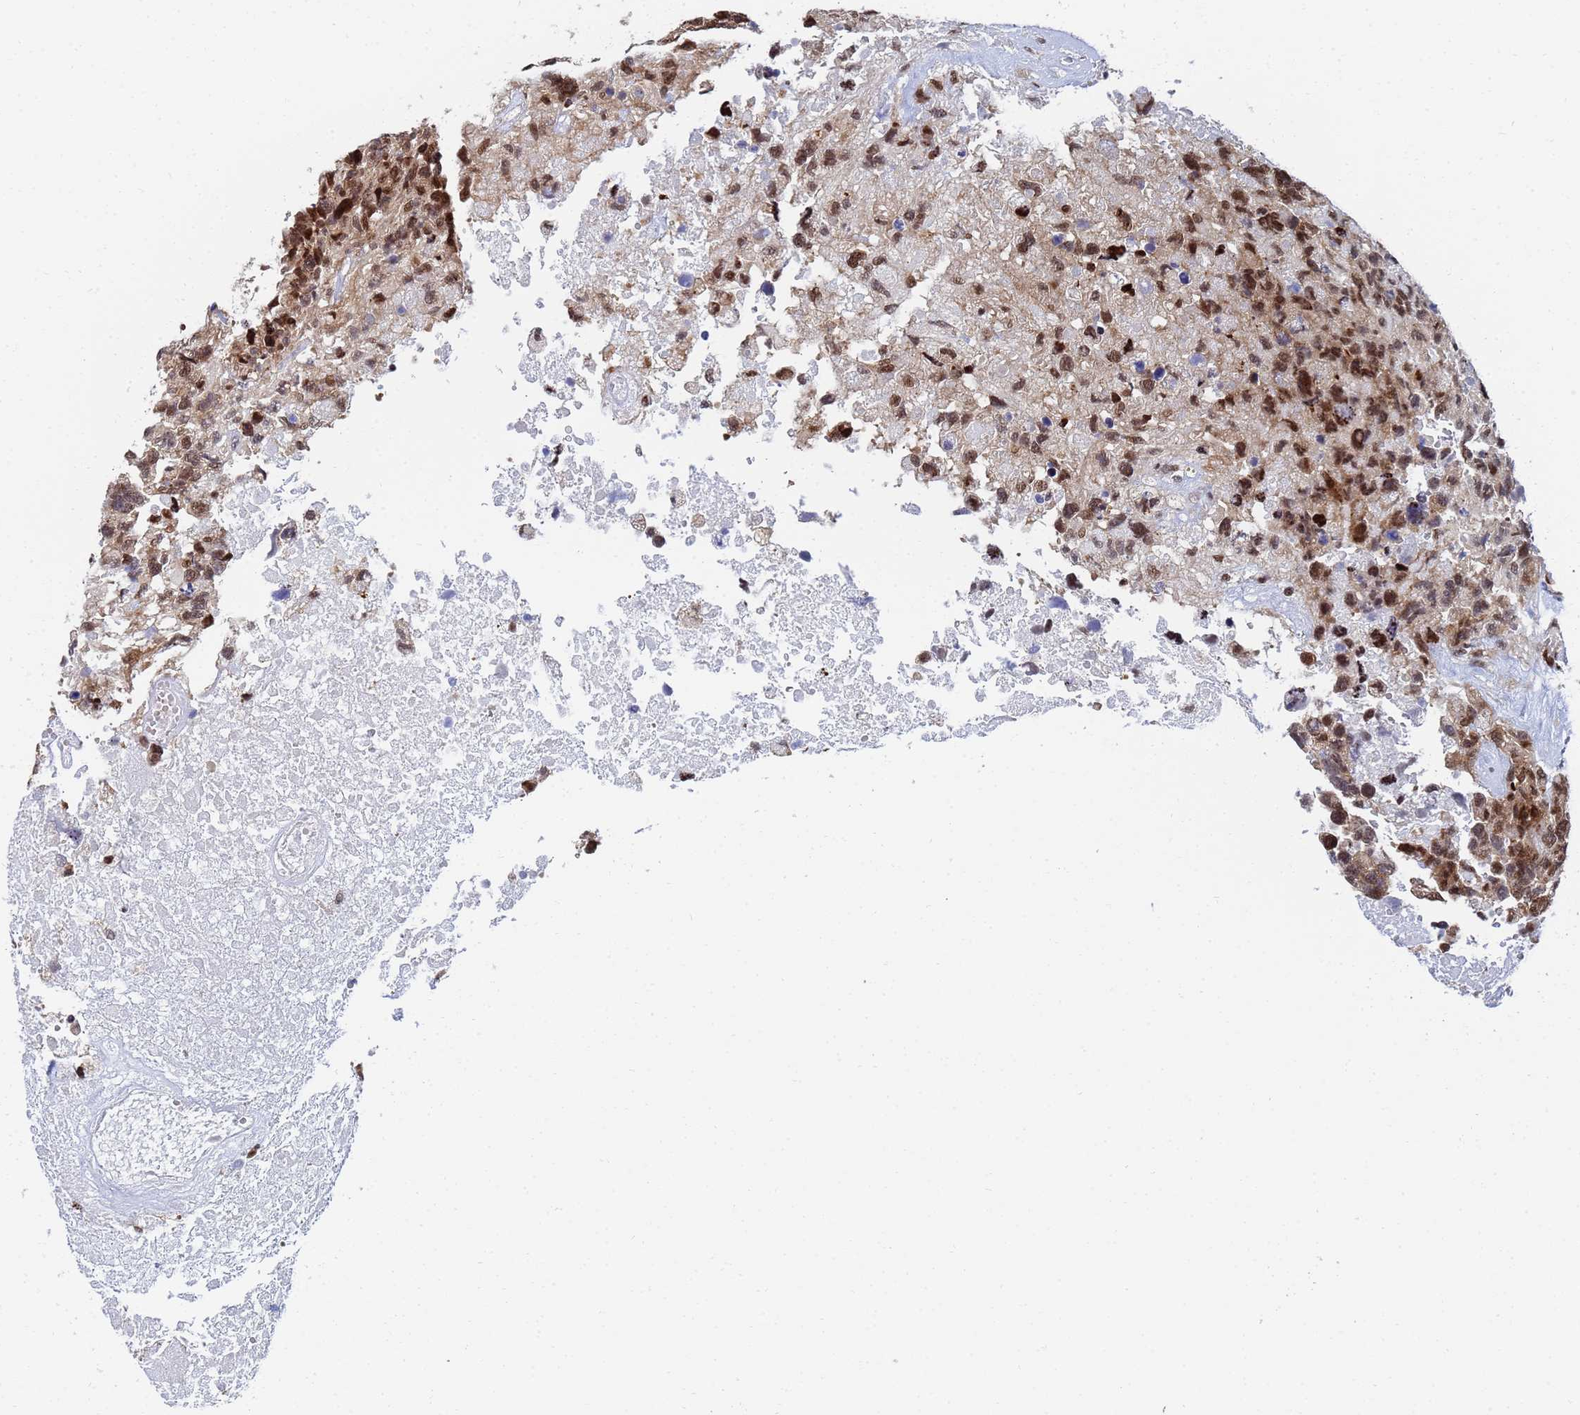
{"staining": {"intensity": "moderate", "quantity": ">75%", "location": "nuclear"}, "tissue": "glioma", "cell_type": "Tumor cells", "image_type": "cancer", "snomed": [{"axis": "morphology", "description": "Glioma, malignant, High grade"}, {"axis": "topography", "description": "Brain"}], "caption": "There is medium levels of moderate nuclear staining in tumor cells of glioma, as demonstrated by immunohistochemical staining (brown color).", "gene": "AP5Z1", "patient": {"sex": "male", "age": 69}}